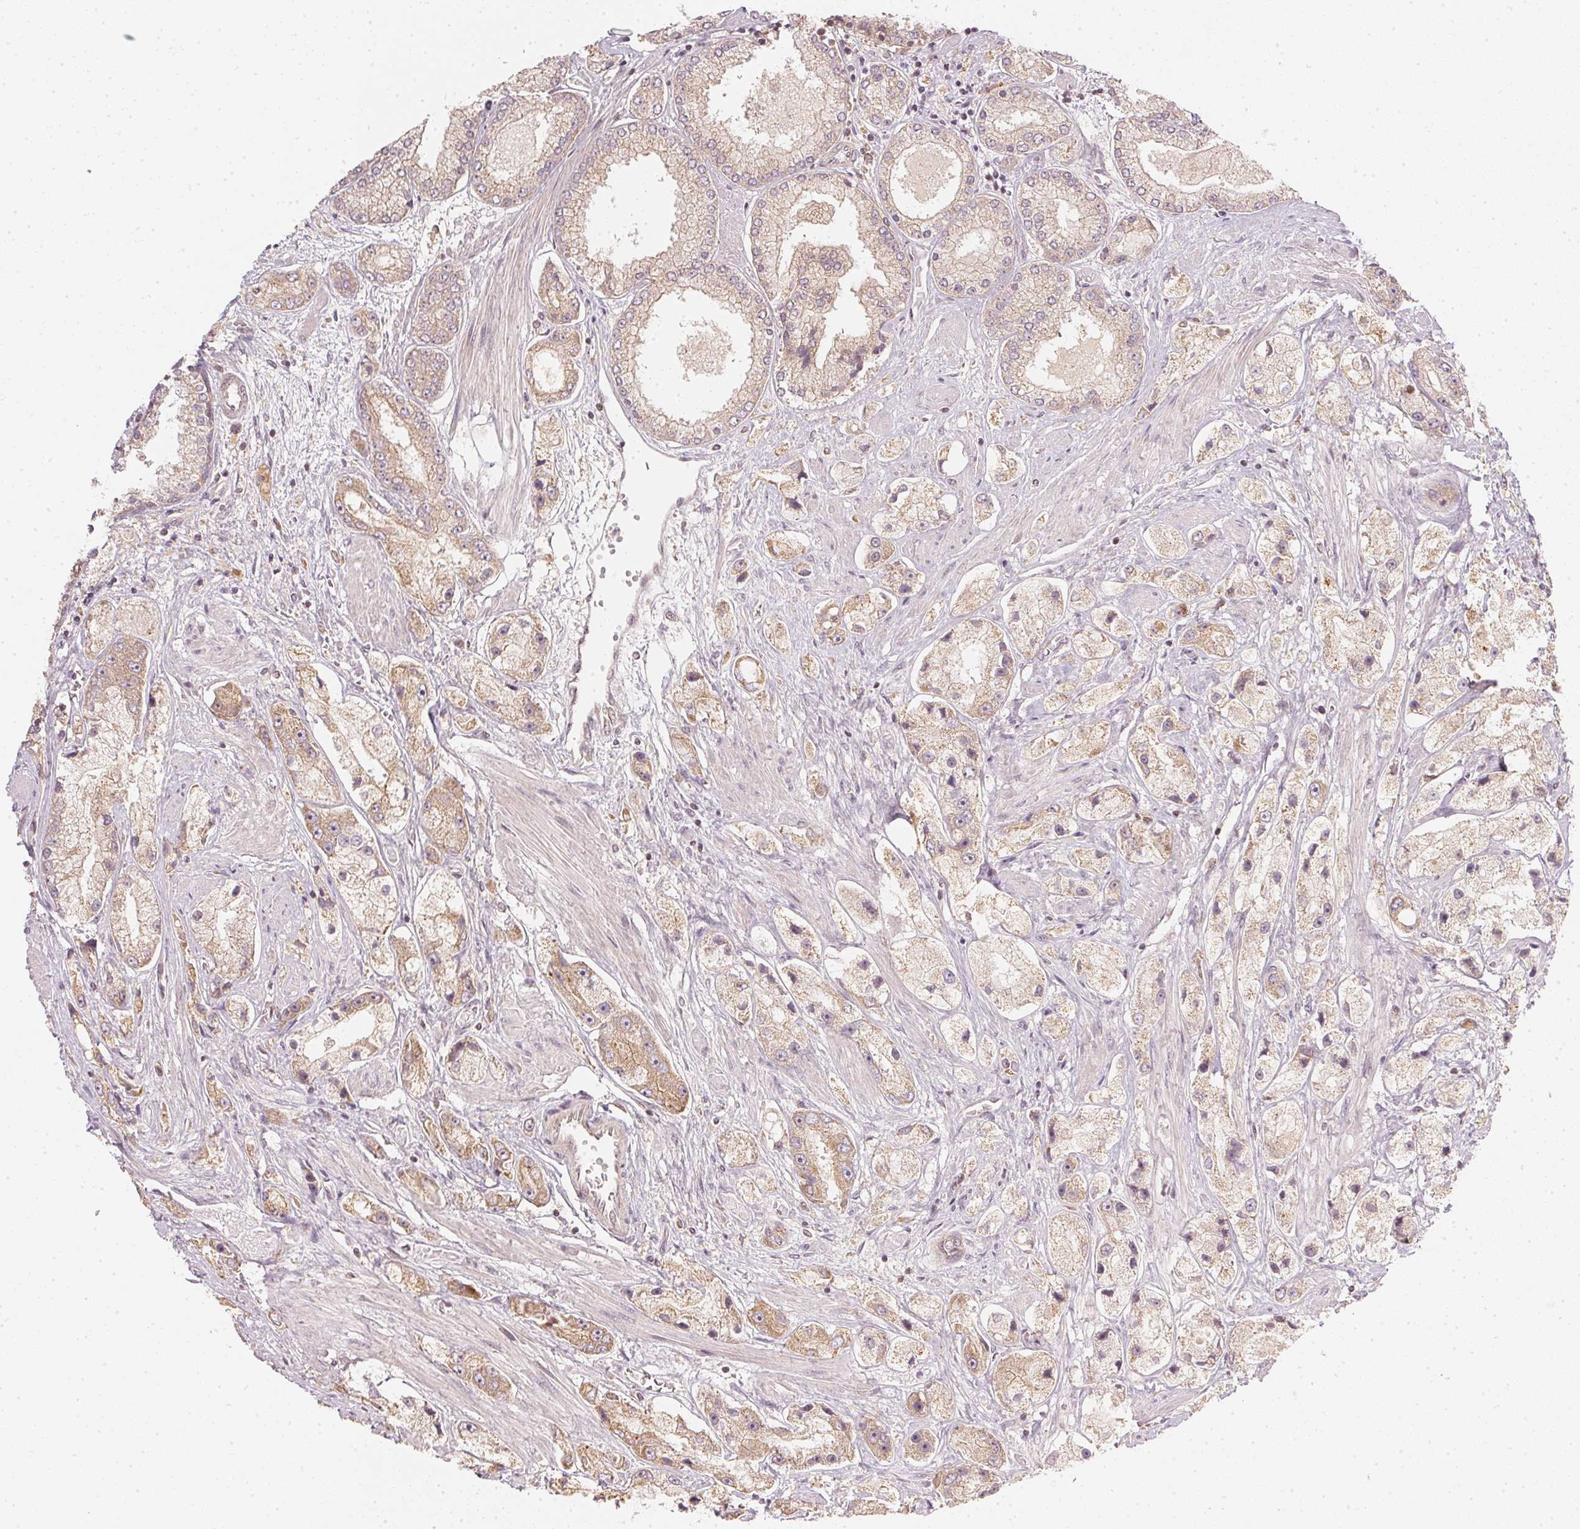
{"staining": {"intensity": "weak", "quantity": "25%-75%", "location": "cytoplasmic/membranous"}, "tissue": "prostate cancer", "cell_type": "Tumor cells", "image_type": "cancer", "snomed": [{"axis": "morphology", "description": "Adenocarcinoma, High grade"}, {"axis": "topography", "description": "Prostate"}], "caption": "Prostate adenocarcinoma (high-grade) stained with DAB (3,3'-diaminobenzidine) IHC displays low levels of weak cytoplasmic/membranous positivity in approximately 25%-75% of tumor cells.", "gene": "WDR54", "patient": {"sex": "male", "age": 67}}